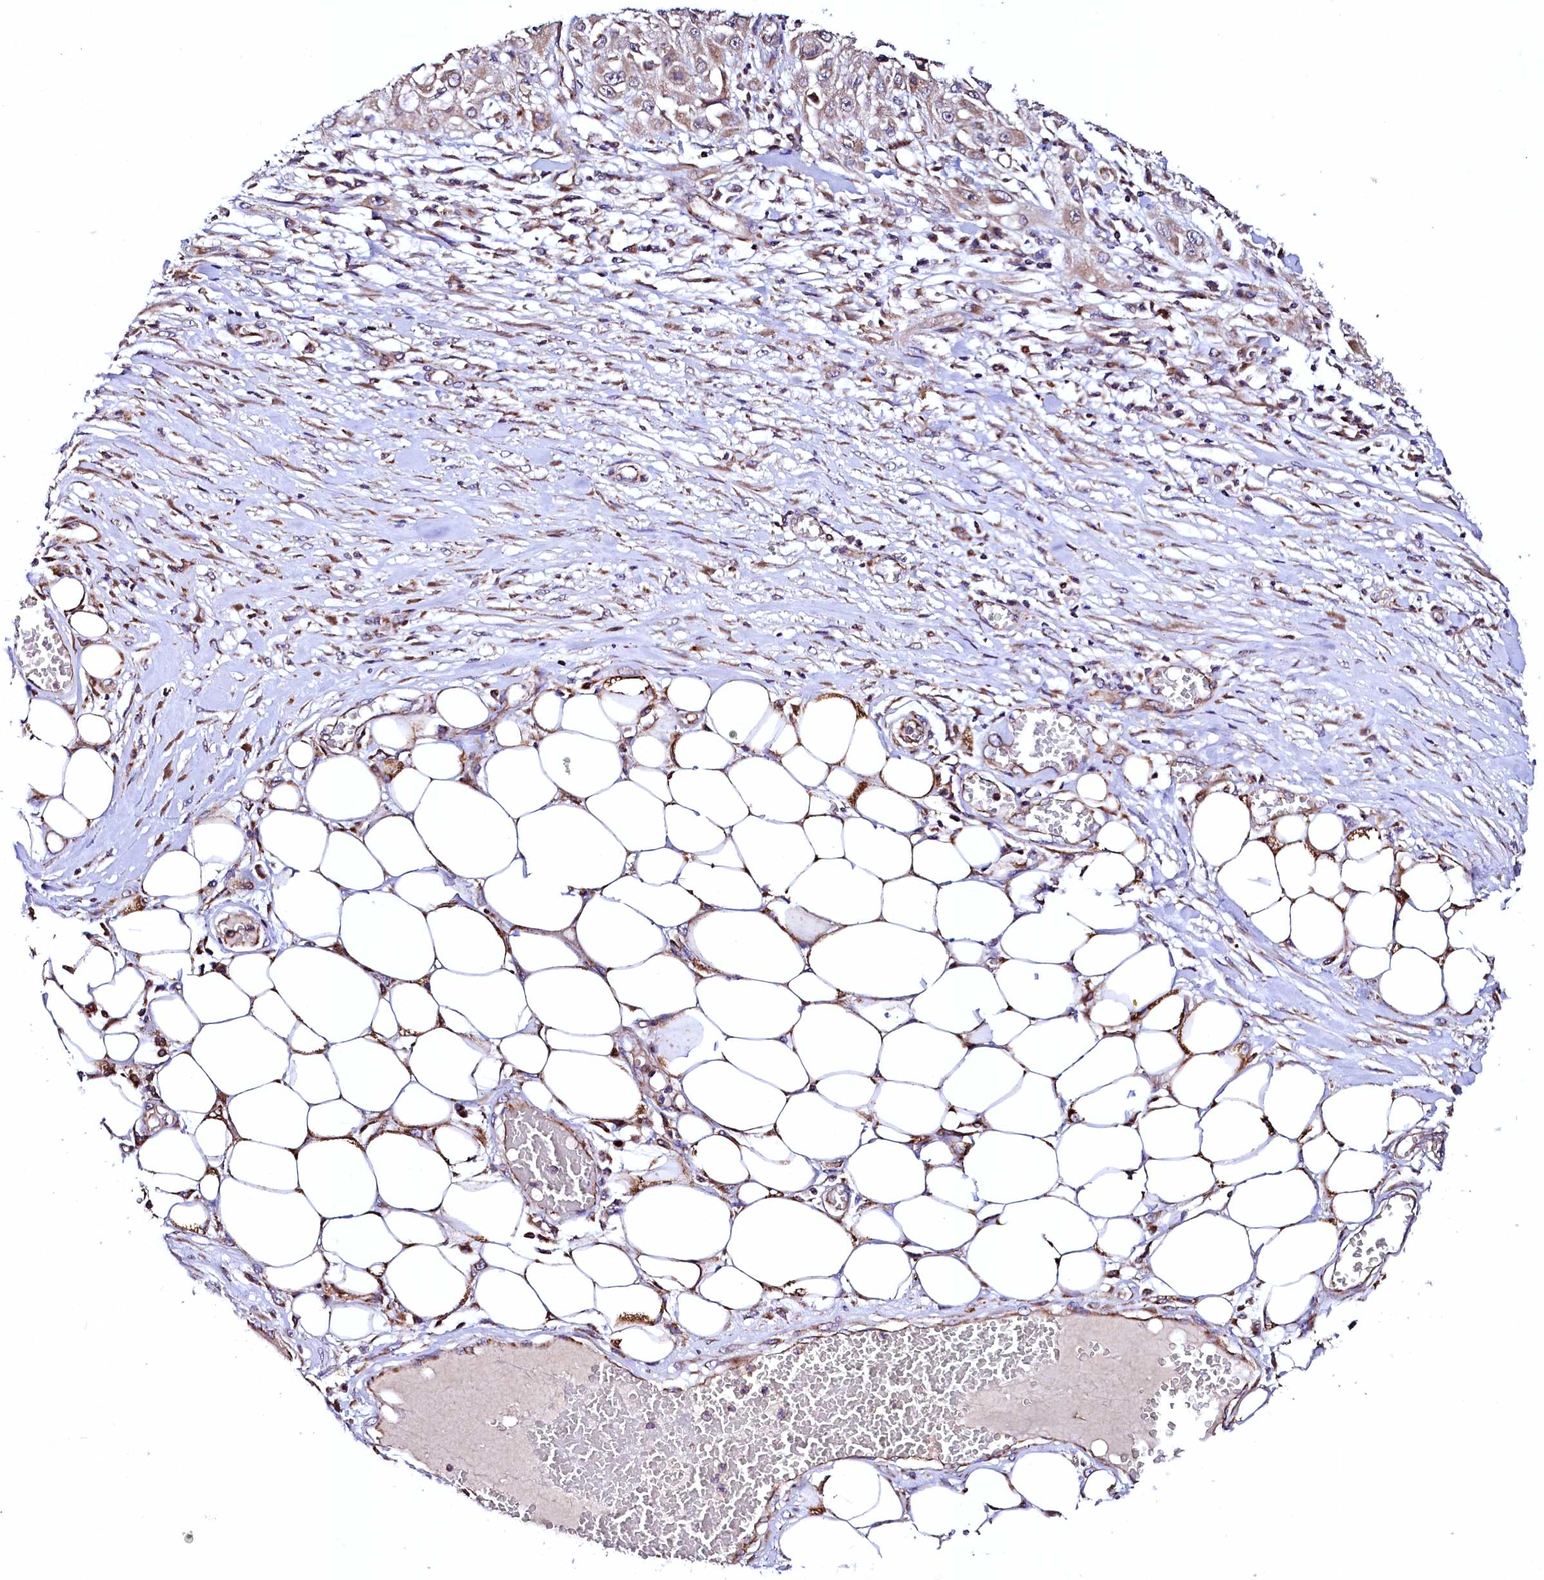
{"staining": {"intensity": "weak", "quantity": ">75%", "location": "cytoplasmic/membranous"}, "tissue": "skin cancer", "cell_type": "Tumor cells", "image_type": "cancer", "snomed": [{"axis": "morphology", "description": "Squamous cell carcinoma, NOS"}, {"axis": "morphology", "description": "Squamous cell carcinoma, metastatic, NOS"}, {"axis": "topography", "description": "Skin"}, {"axis": "topography", "description": "Lymph node"}], "caption": "Skin metastatic squamous cell carcinoma was stained to show a protein in brown. There is low levels of weak cytoplasmic/membranous staining in approximately >75% of tumor cells.", "gene": "UBE3C", "patient": {"sex": "male", "age": 75}}